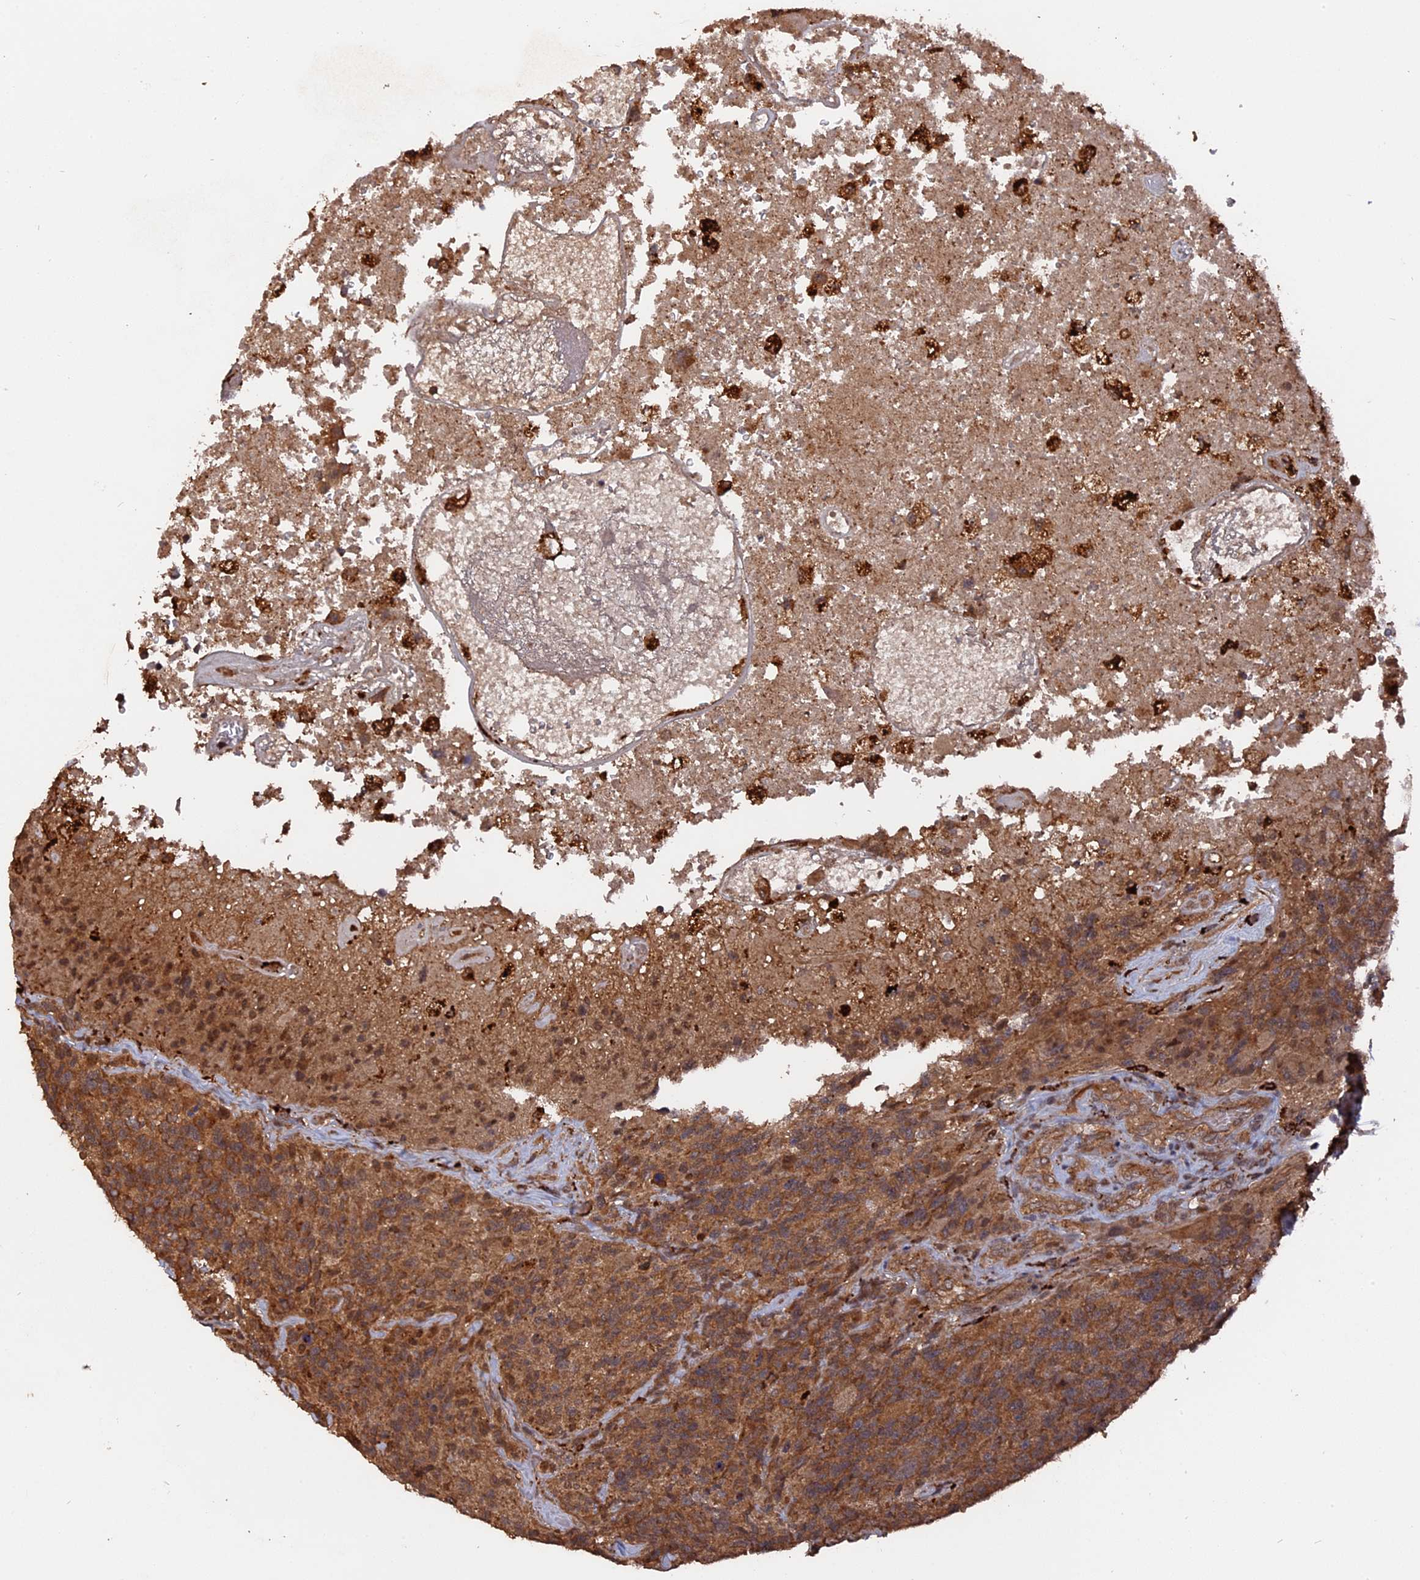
{"staining": {"intensity": "moderate", "quantity": ">75%", "location": "cytoplasmic/membranous"}, "tissue": "glioma", "cell_type": "Tumor cells", "image_type": "cancer", "snomed": [{"axis": "morphology", "description": "Glioma, malignant, High grade"}, {"axis": "topography", "description": "Brain"}], "caption": "Glioma tissue reveals moderate cytoplasmic/membranous expression in approximately >75% of tumor cells", "gene": "TELO2", "patient": {"sex": "male", "age": 76}}